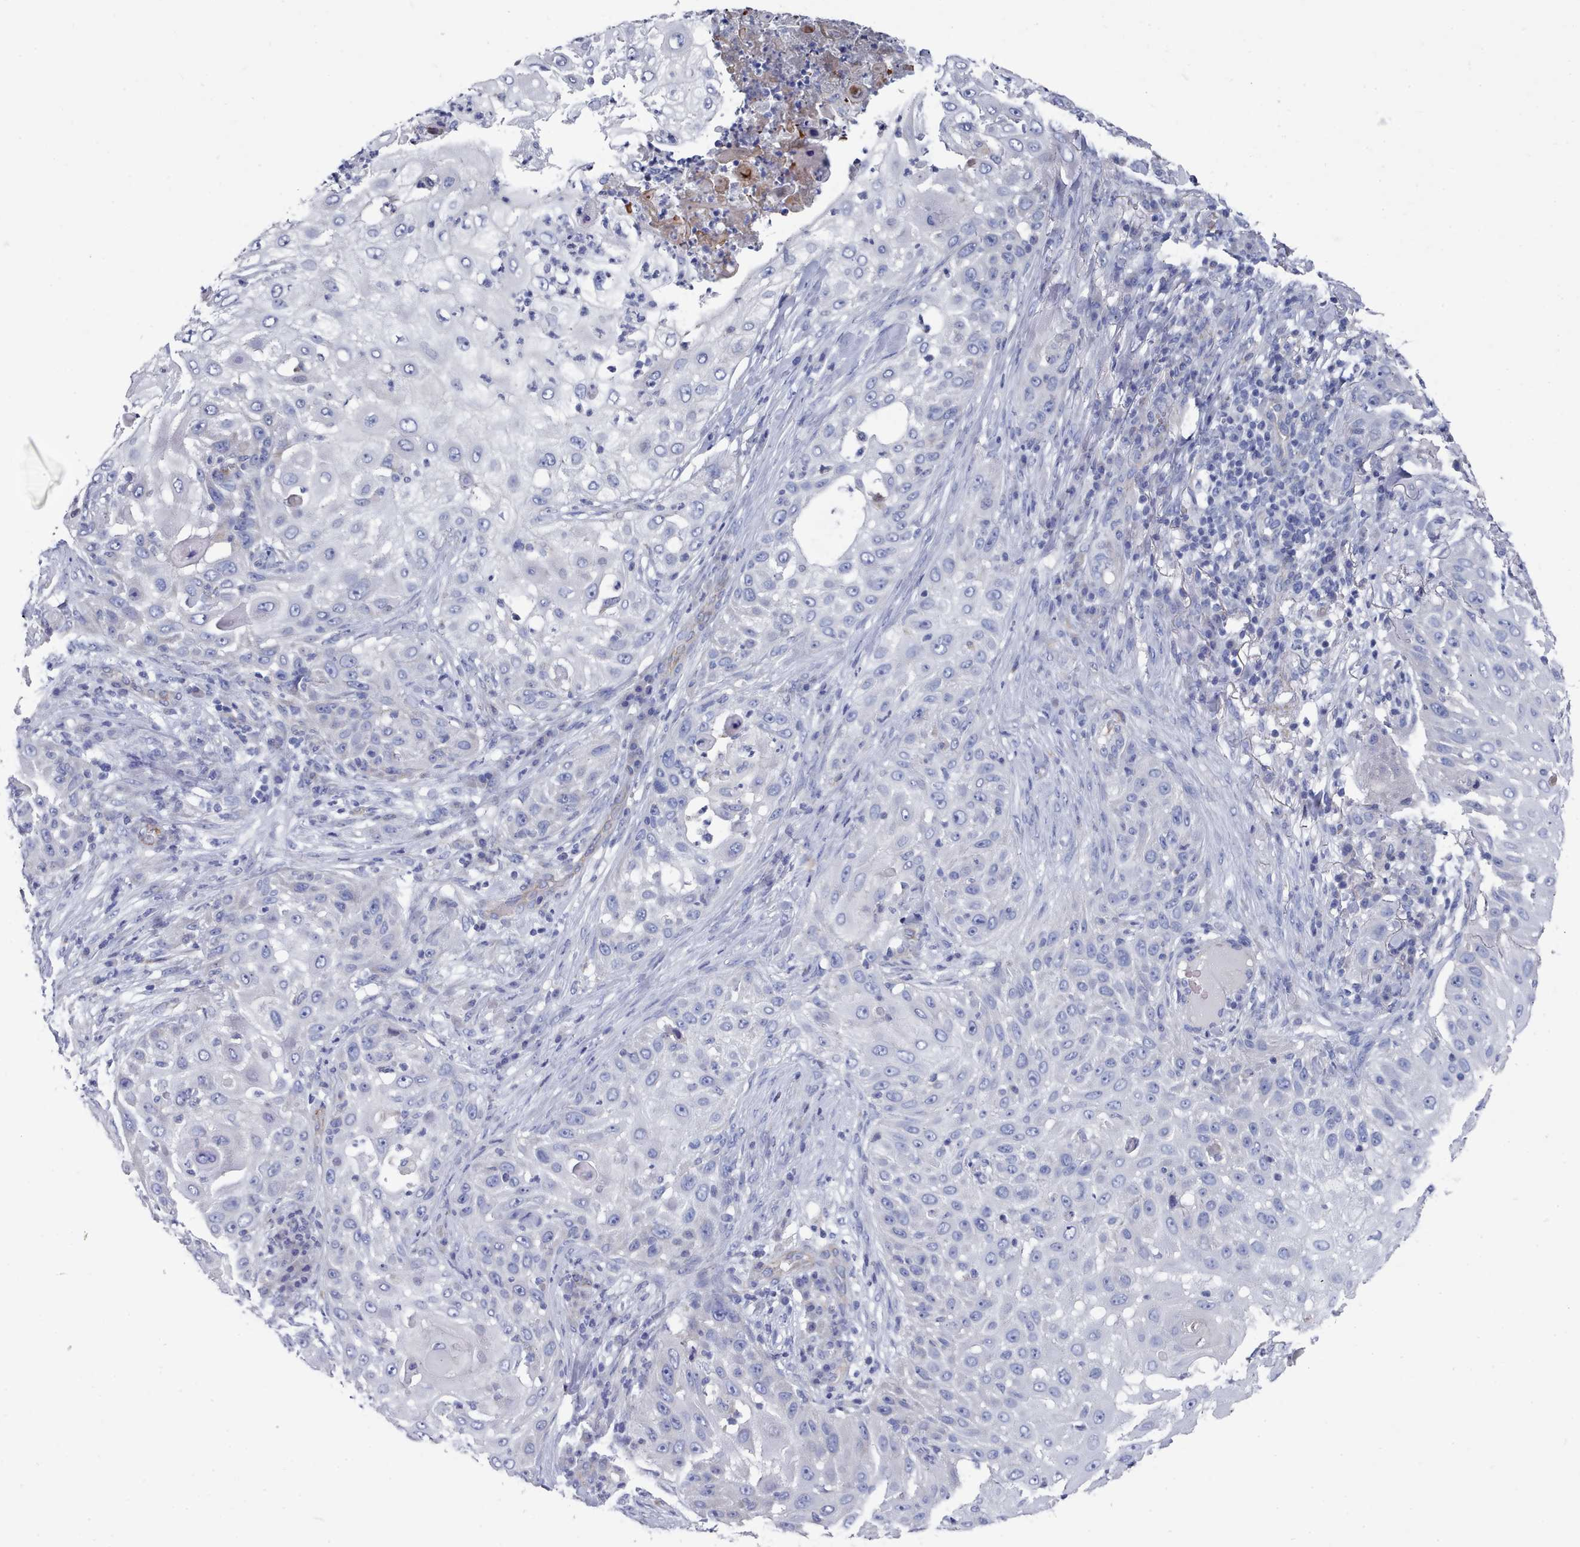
{"staining": {"intensity": "negative", "quantity": "none", "location": "none"}, "tissue": "skin cancer", "cell_type": "Tumor cells", "image_type": "cancer", "snomed": [{"axis": "morphology", "description": "Squamous cell carcinoma, NOS"}, {"axis": "topography", "description": "Skin"}], "caption": "IHC of human skin cancer displays no staining in tumor cells.", "gene": "PDE4C", "patient": {"sex": "female", "age": 44}}